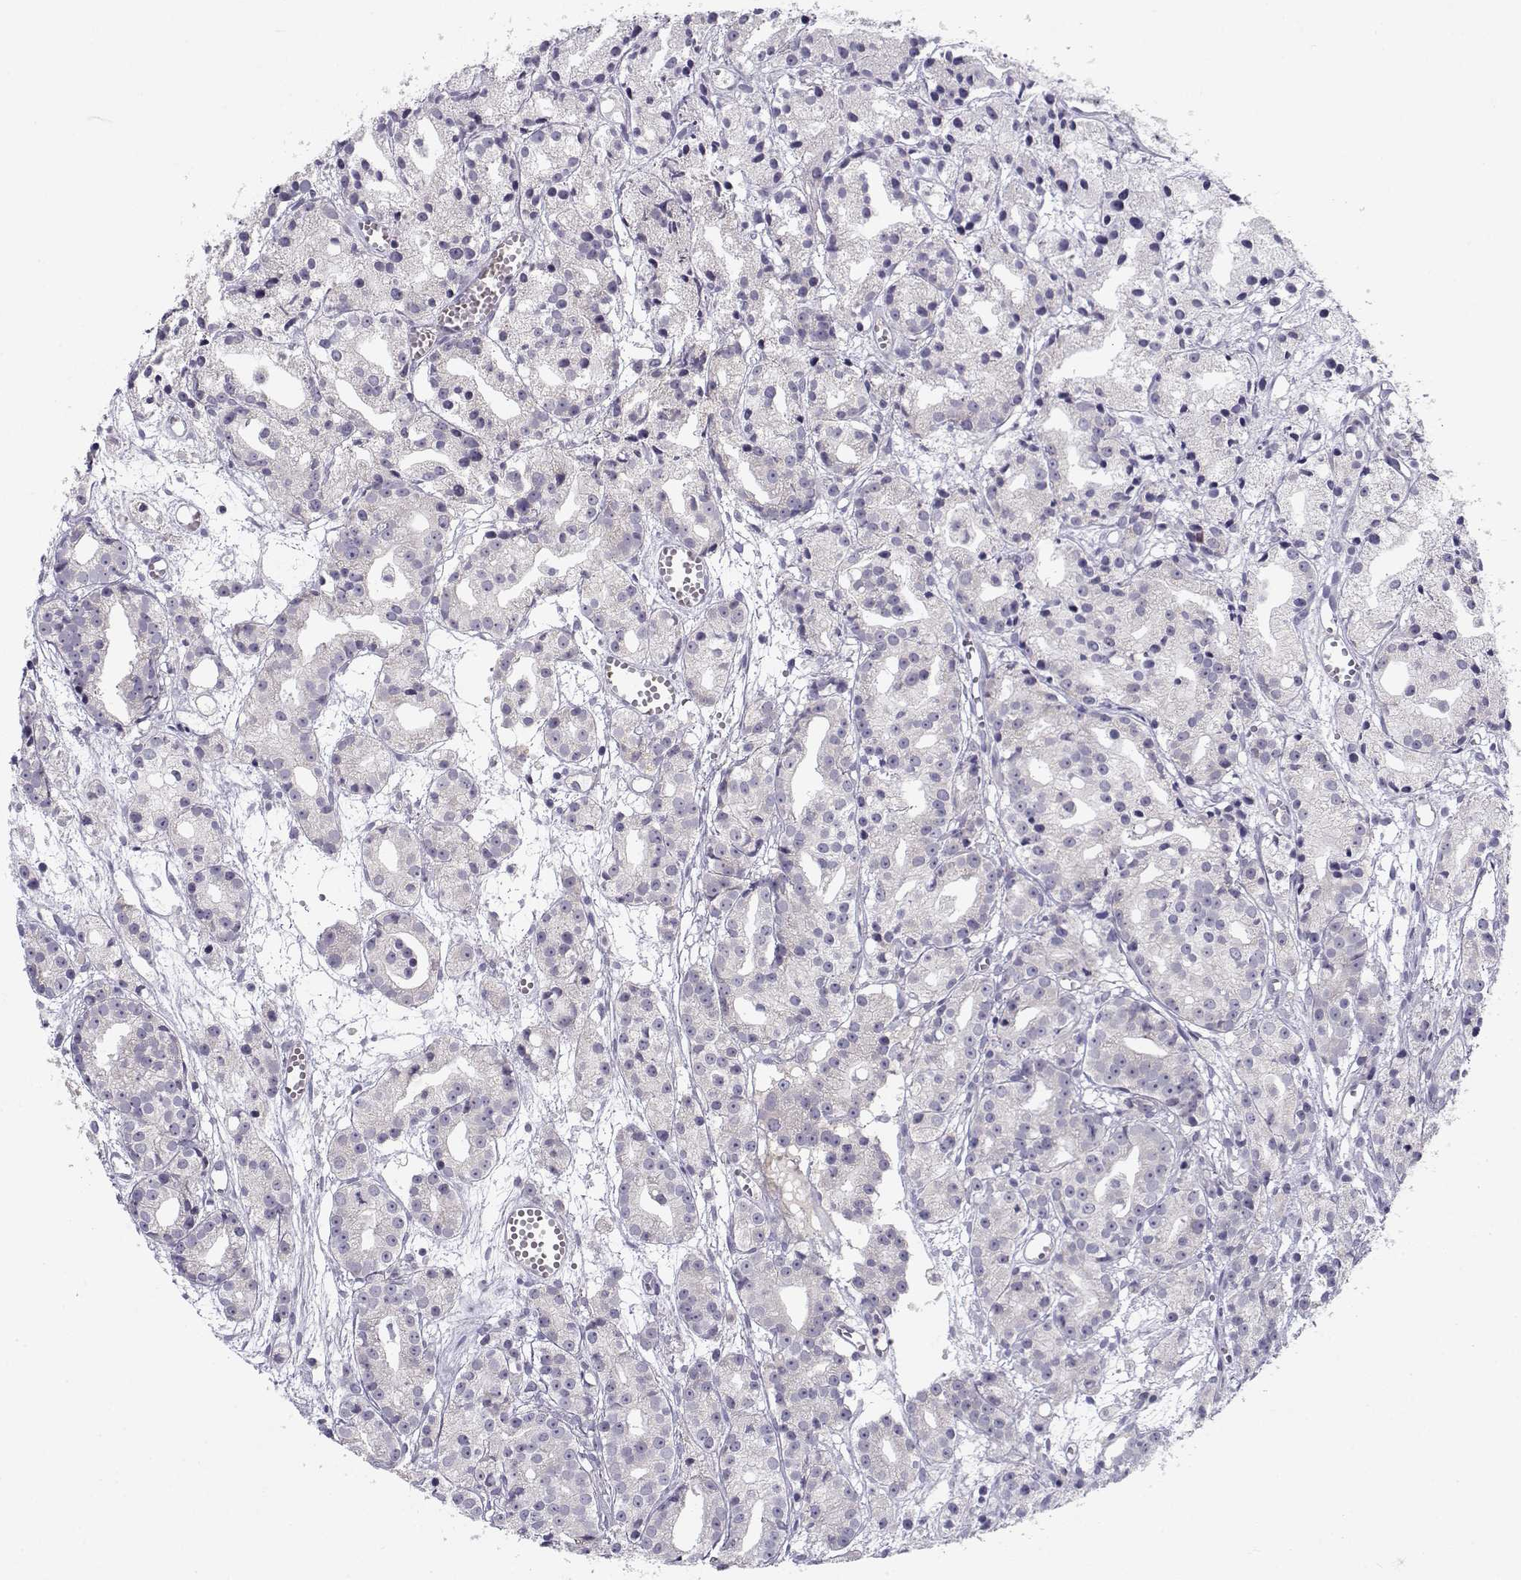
{"staining": {"intensity": "negative", "quantity": "none", "location": "none"}, "tissue": "prostate cancer", "cell_type": "Tumor cells", "image_type": "cancer", "snomed": [{"axis": "morphology", "description": "Adenocarcinoma, Medium grade"}, {"axis": "topography", "description": "Prostate"}], "caption": "A micrograph of prostate cancer (medium-grade adenocarcinoma) stained for a protein demonstrates no brown staining in tumor cells.", "gene": "DDX25", "patient": {"sex": "male", "age": 74}}